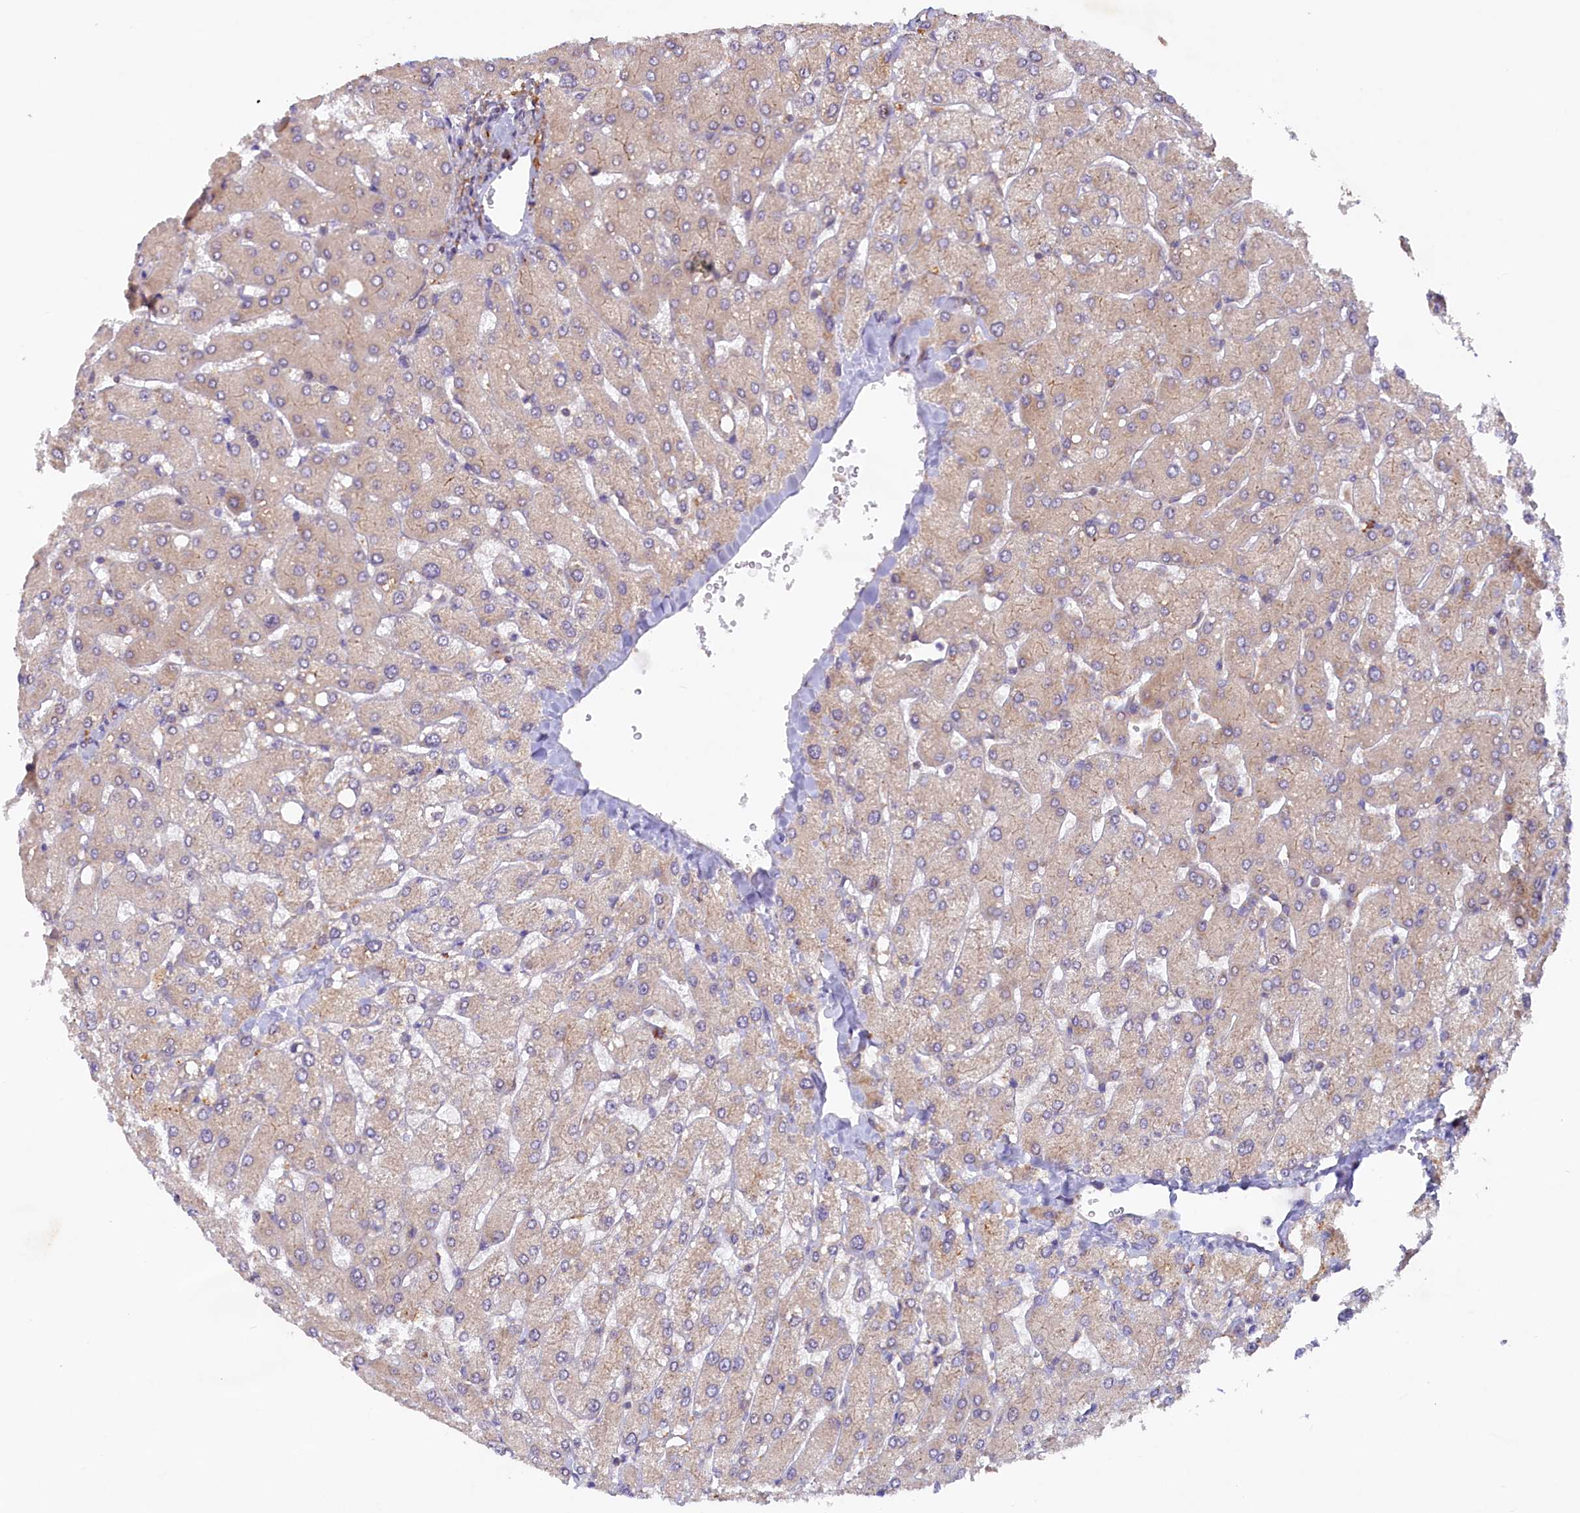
{"staining": {"intensity": "weak", "quantity": "25%-75%", "location": "cytoplasmic/membranous"}, "tissue": "liver", "cell_type": "Cholangiocytes", "image_type": "normal", "snomed": [{"axis": "morphology", "description": "Normal tissue, NOS"}, {"axis": "topography", "description": "Liver"}], "caption": "An immunohistochemistry photomicrograph of normal tissue is shown. Protein staining in brown highlights weak cytoplasmic/membranous positivity in liver within cholangiocytes. (brown staining indicates protein expression, while blue staining denotes nuclei).", "gene": "SSC5D", "patient": {"sex": "male", "age": 55}}